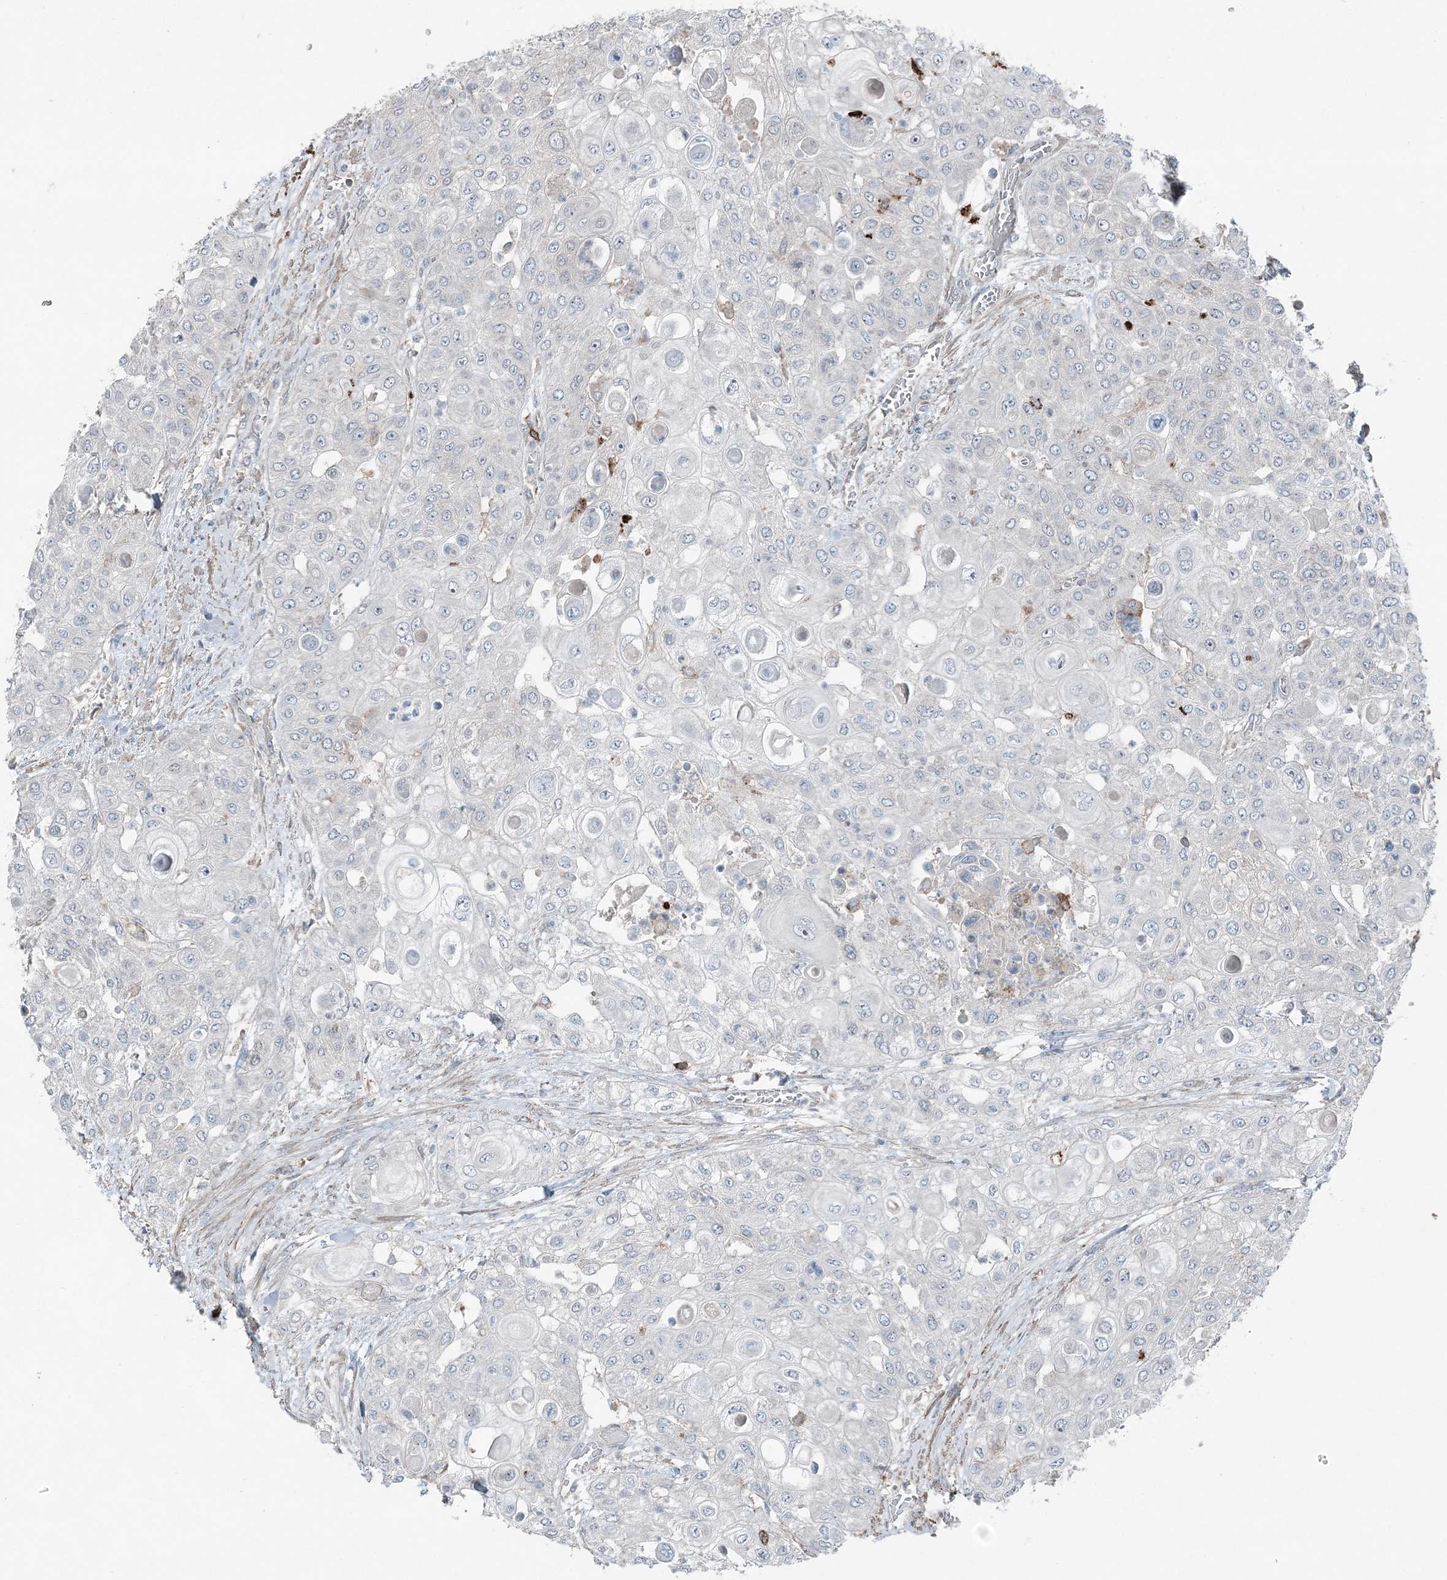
{"staining": {"intensity": "negative", "quantity": "none", "location": "none"}, "tissue": "urothelial cancer", "cell_type": "Tumor cells", "image_type": "cancer", "snomed": [{"axis": "morphology", "description": "Urothelial carcinoma, High grade"}, {"axis": "topography", "description": "Urinary bladder"}], "caption": "Tumor cells are negative for protein expression in human urothelial cancer. (DAB (3,3'-diaminobenzidine) IHC with hematoxylin counter stain).", "gene": "KY", "patient": {"sex": "female", "age": 79}}